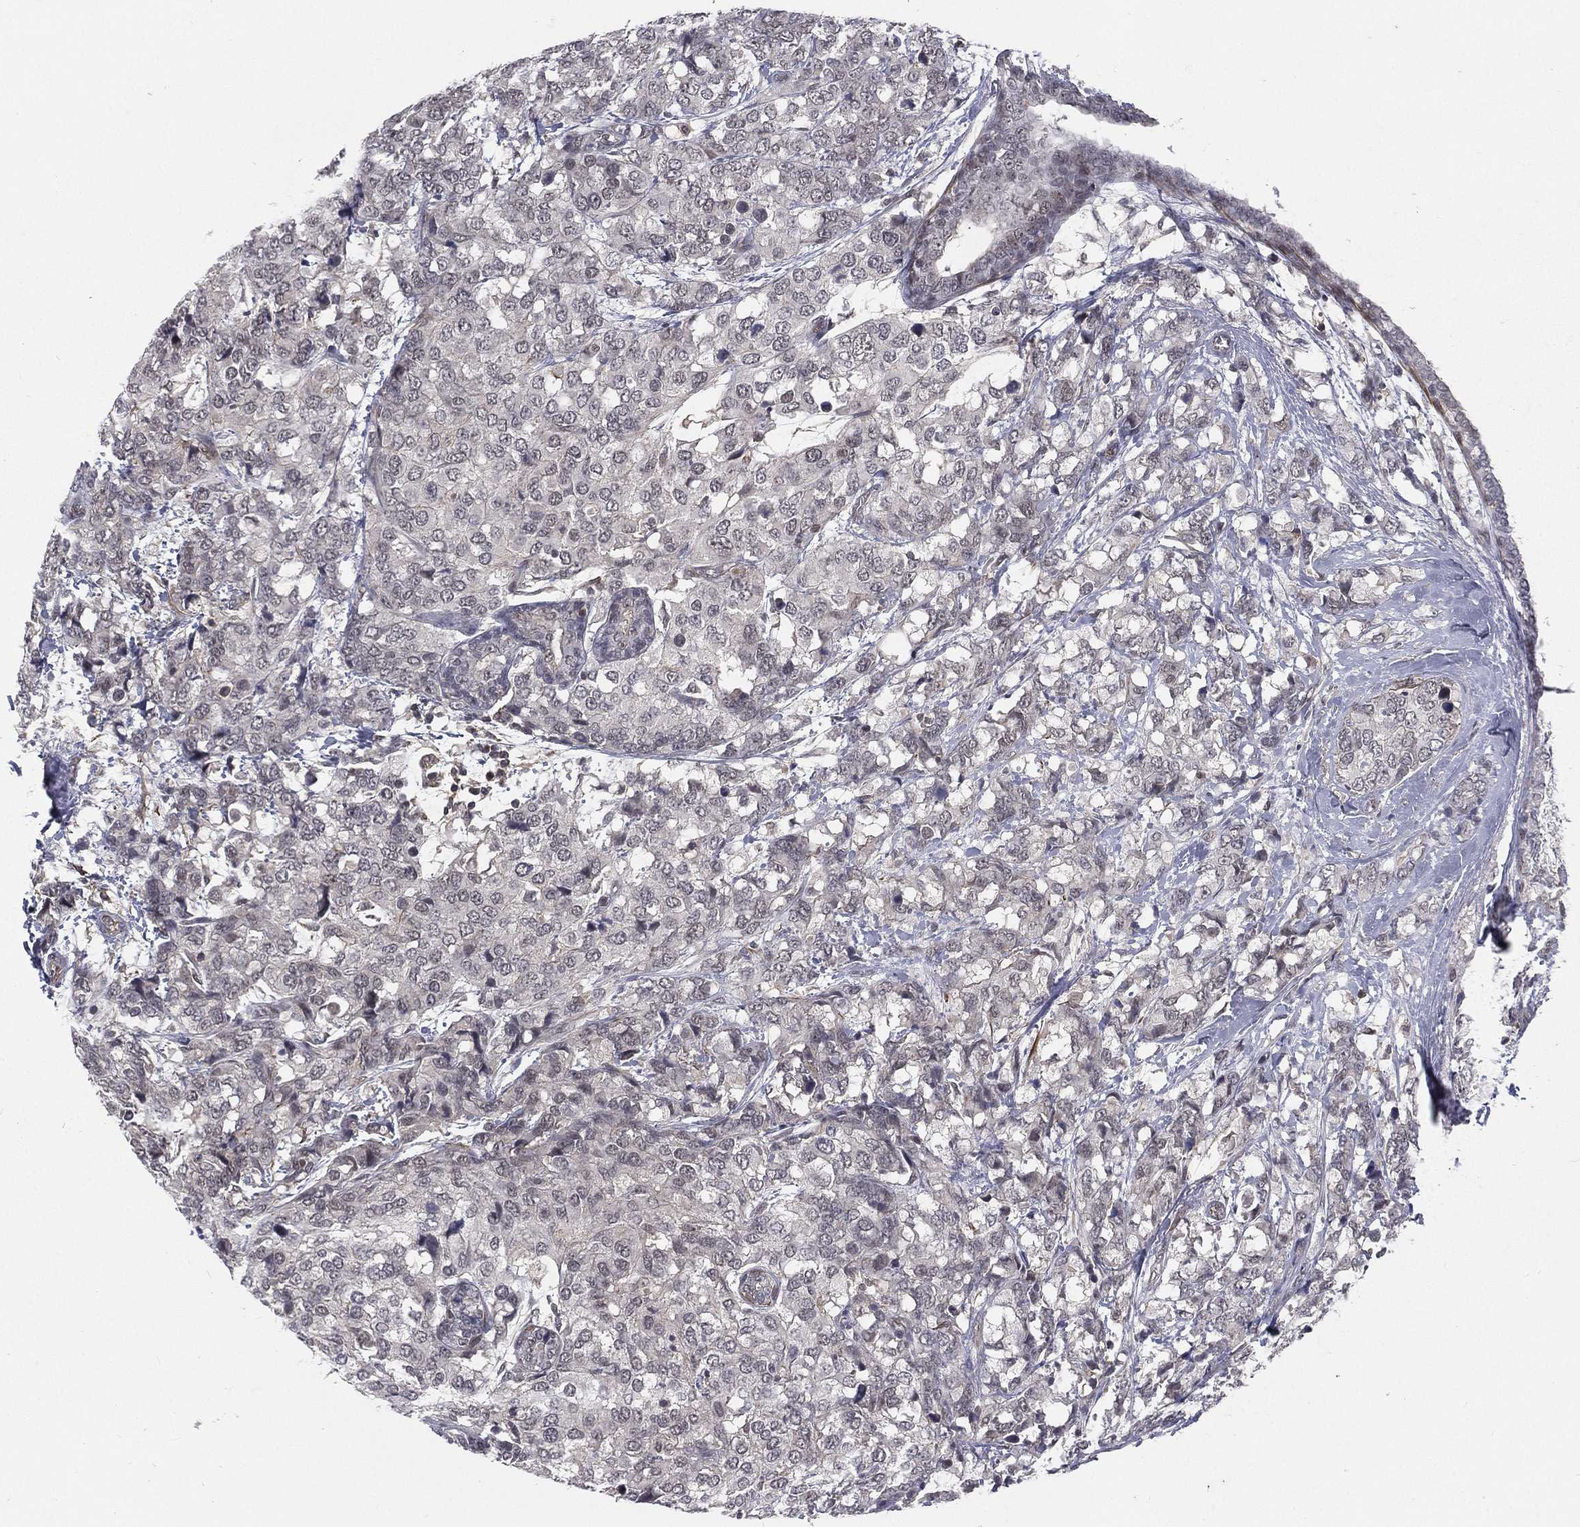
{"staining": {"intensity": "negative", "quantity": "none", "location": "none"}, "tissue": "breast cancer", "cell_type": "Tumor cells", "image_type": "cancer", "snomed": [{"axis": "morphology", "description": "Lobular carcinoma"}, {"axis": "topography", "description": "Breast"}], "caption": "Tumor cells show no significant protein positivity in lobular carcinoma (breast). (DAB immunohistochemistry visualized using brightfield microscopy, high magnification).", "gene": "MORC2", "patient": {"sex": "female", "age": 59}}